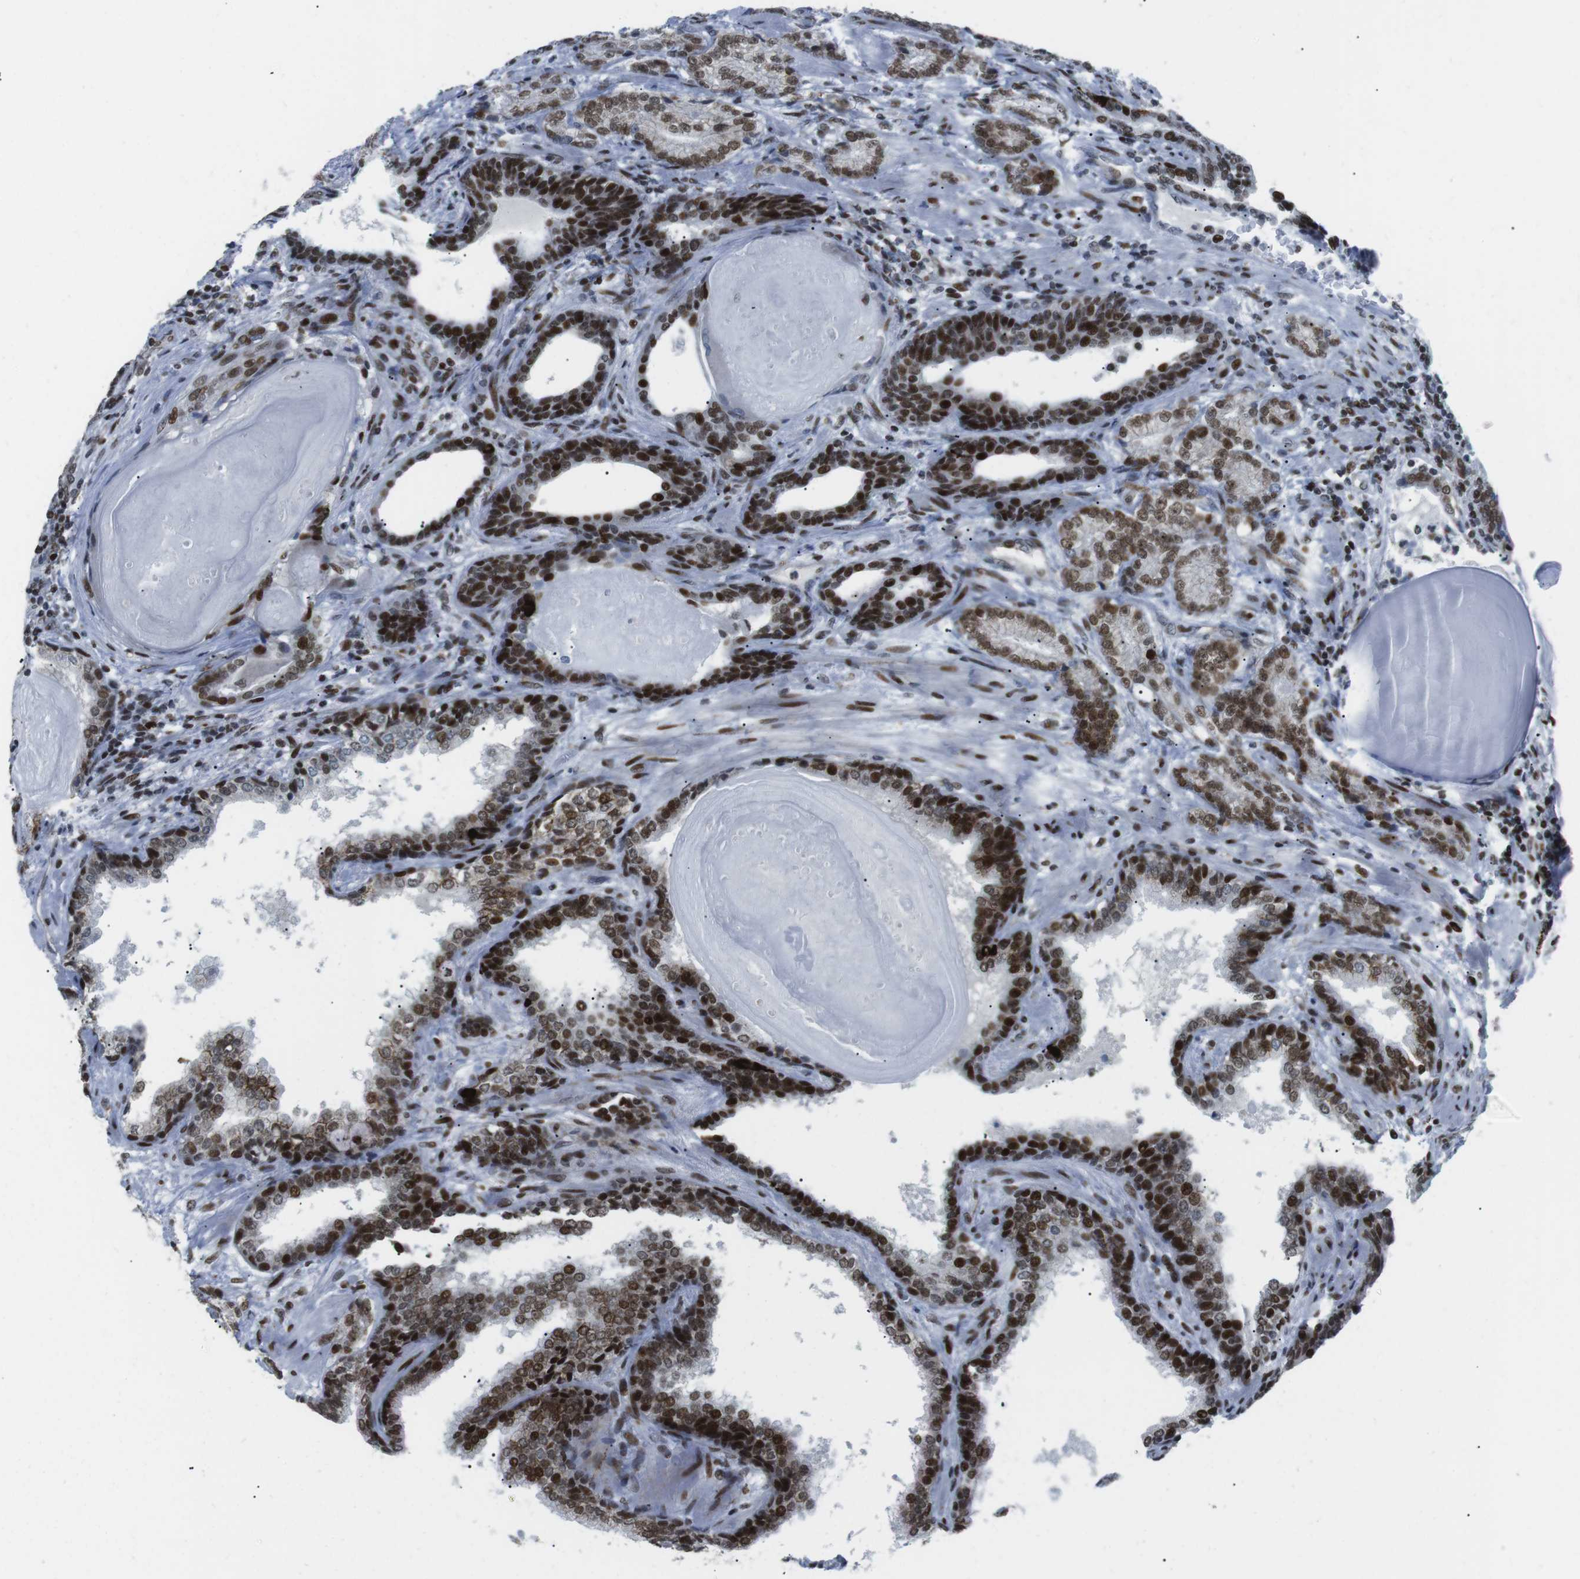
{"staining": {"intensity": "strong", "quantity": ">75%", "location": "nuclear"}, "tissue": "prostate cancer", "cell_type": "Tumor cells", "image_type": "cancer", "snomed": [{"axis": "morphology", "description": "Adenocarcinoma, High grade"}, {"axis": "topography", "description": "Prostate"}], "caption": "Immunohistochemical staining of adenocarcinoma (high-grade) (prostate) reveals high levels of strong nuclear staining in about >75% of tumor cells. Using DAB (brown) and hematoxylin (blue) stains, captured at high magnification using brightfield microscopy.", "gene": "ARID1A", "patient": {"sex": "male", "age": 61}}